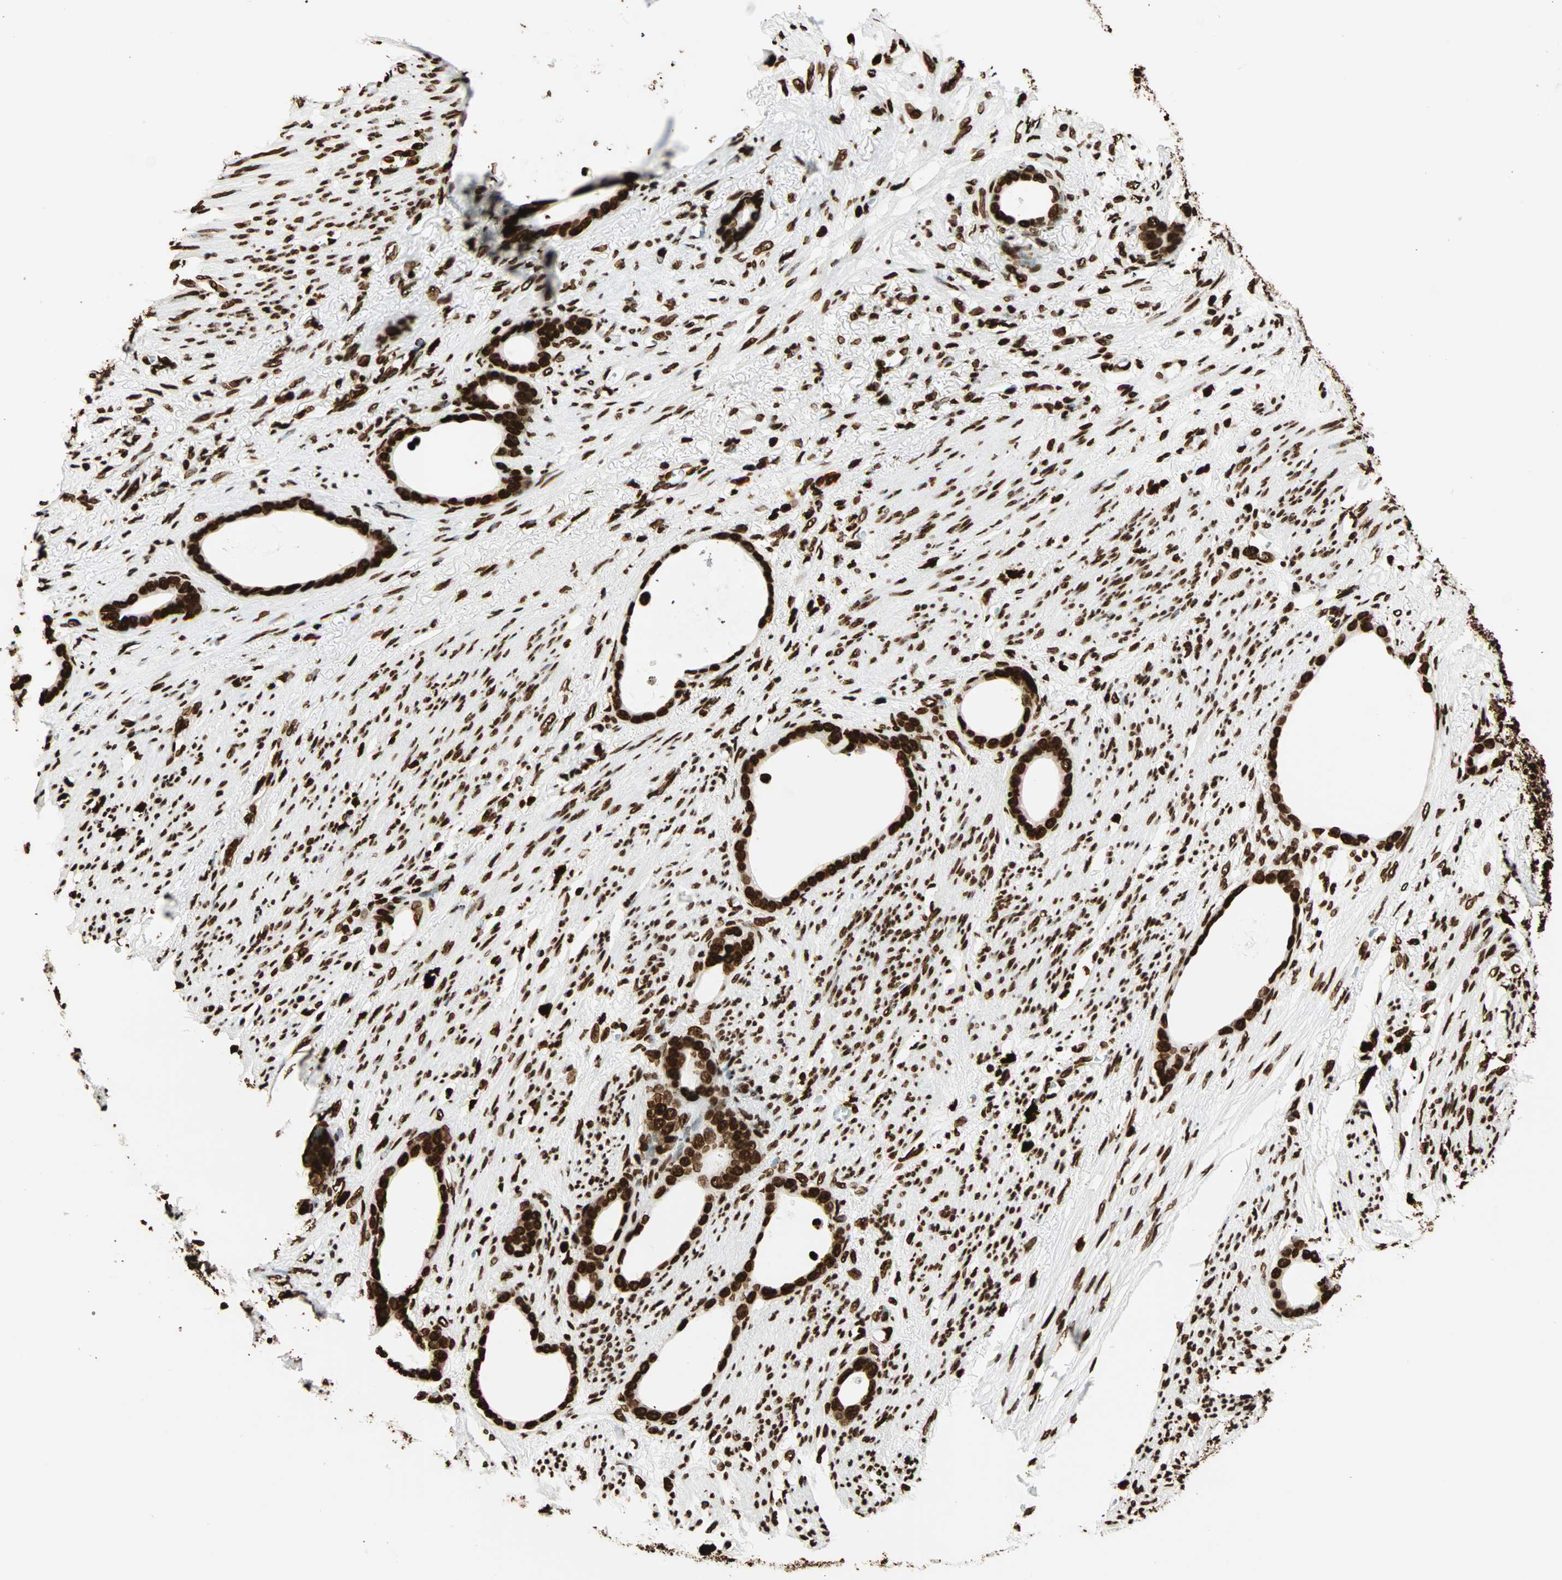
{"staining": {"intensity": "strong", "quantity": ">75%", "location": "nuclear"}, "tissue": "stomach cancer", "cell_type": "Tumor cells", "image_type": "cancer", "snomed": [{"axis": "morphology", "description": "Adenocarcinoma, NOS"}, {"axis": "topography", "description": "Stomach"}], "caption": "Strong nuclear protein positivity is identified in about >75% of tumor cells in stomach cancer (adenocarcinoma).", "gene": "GLI2", "patient": {"sex": "female", "age": 75}}